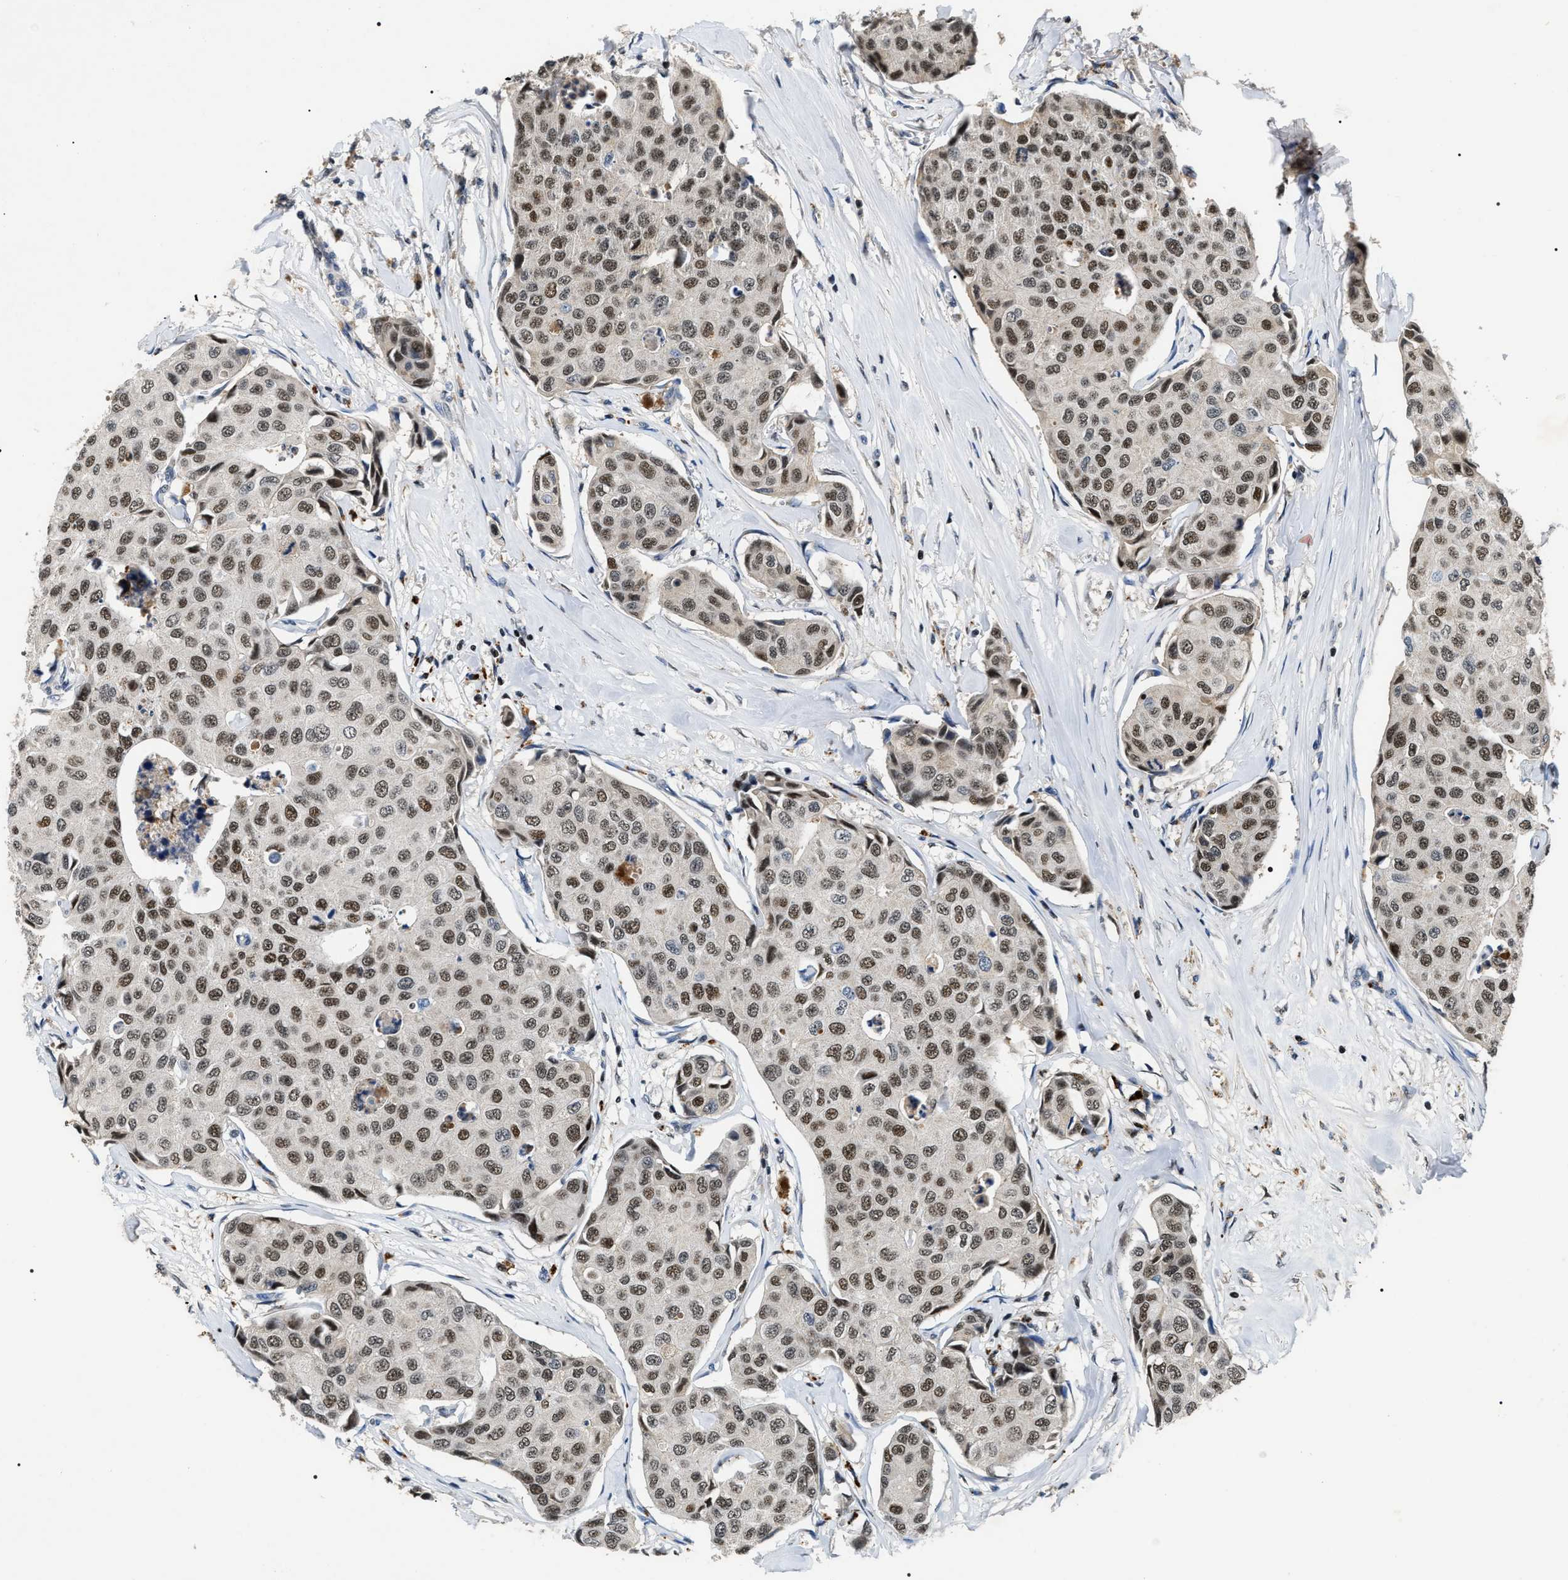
{"staining": {"intensity": "moderate", "quantity": ">75%", "location": "nuclear"}, "tissue": "breast cancer", "cell_type": "Tumor cells", "image_type": "cancer", "snomed": [{"axis": "morphology", "description": "Duct carcinoma"}, {"axis": "topography", "description": "Breast"}], "caption": "IHC of human breast intraductal carcinoma reveals medium levels of moderate nuclear positivity in approximately >75% of tumor cells. The protein of interest is shown in brown color, while the nuclei are stained blue.", "gene": "C7orf25", "patient": {"sex": "female", "age": 80}}